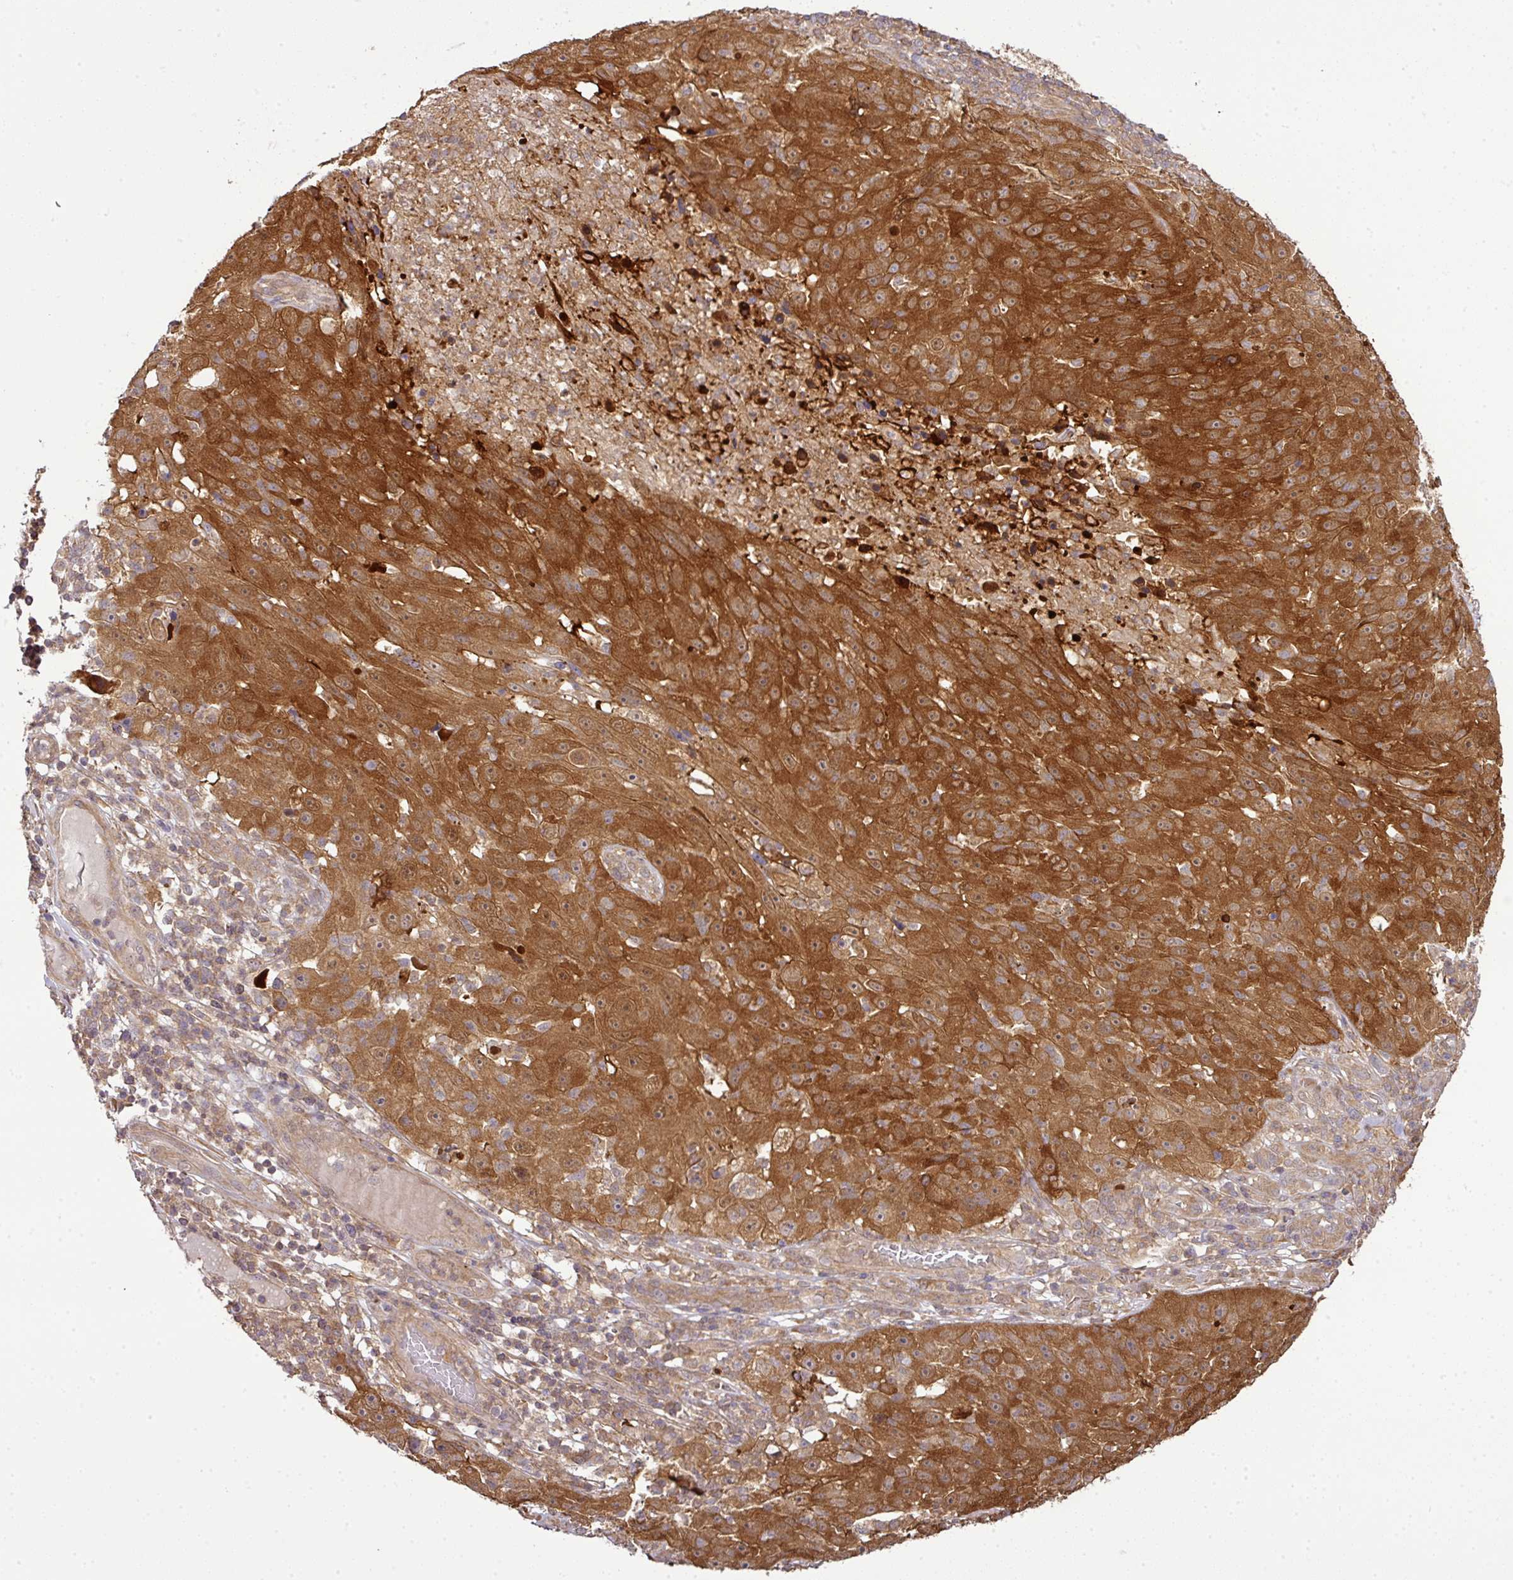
{"staining": {"intensity": "strong", "quantity": ">75%", "location": "cytoplasmic/membranous"}, "tissue": "skin cancer", "cell_type": "Tumor cells", "image_type": "cancer", "snomed": [{"axis": "morphology", "description": "Squamous cell carcinoma, NOS"}, {"axis": "topography", "description": "Skin"}], "caption": "Human skin cancer (squamous cell carcinoma) stained for a protein (brown) exhibits strong cytoplasmic/membranous positive staining in about >75% of tumor cells.", "gene": "TMEM107", "patient": {"sex": "female", "age": 87}}